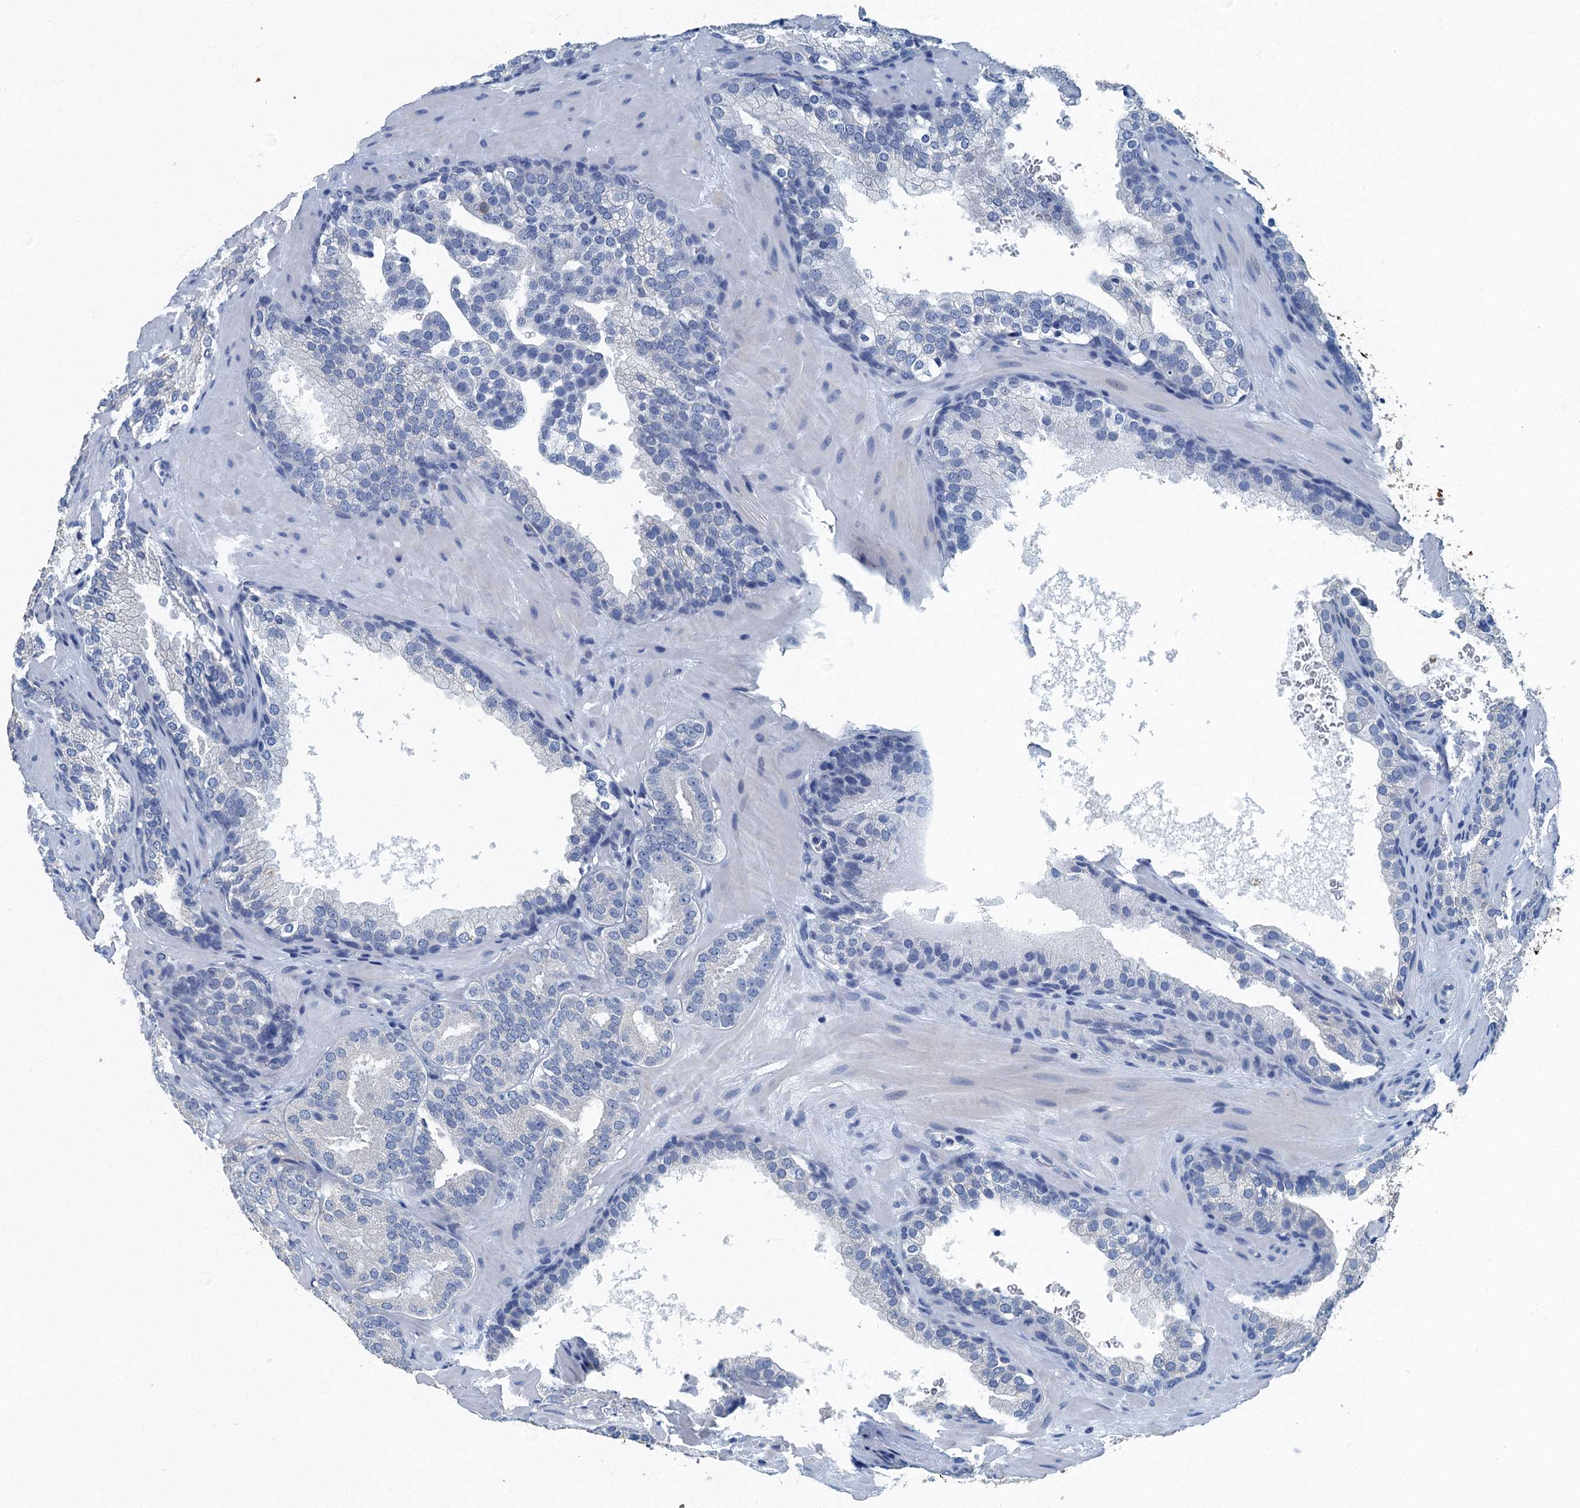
{"staining": {"intensity": "negative", "quantity": "none", "location": "none"}, "tissue": "prostate cancer", "cell_type": "Tumor cells", "image_type": "cancer", "snomed": [{"axis": "morphology", "description": "Adenocarcinoma, High grade"}, {"axis": "topography", "description": "Prostate"}], "caption": "Tumor cells show no significant staining in prostate adenocarcinoma (high-grade).", "gene": "GADL1", "patient": {"sex": "male", "age": 60}}